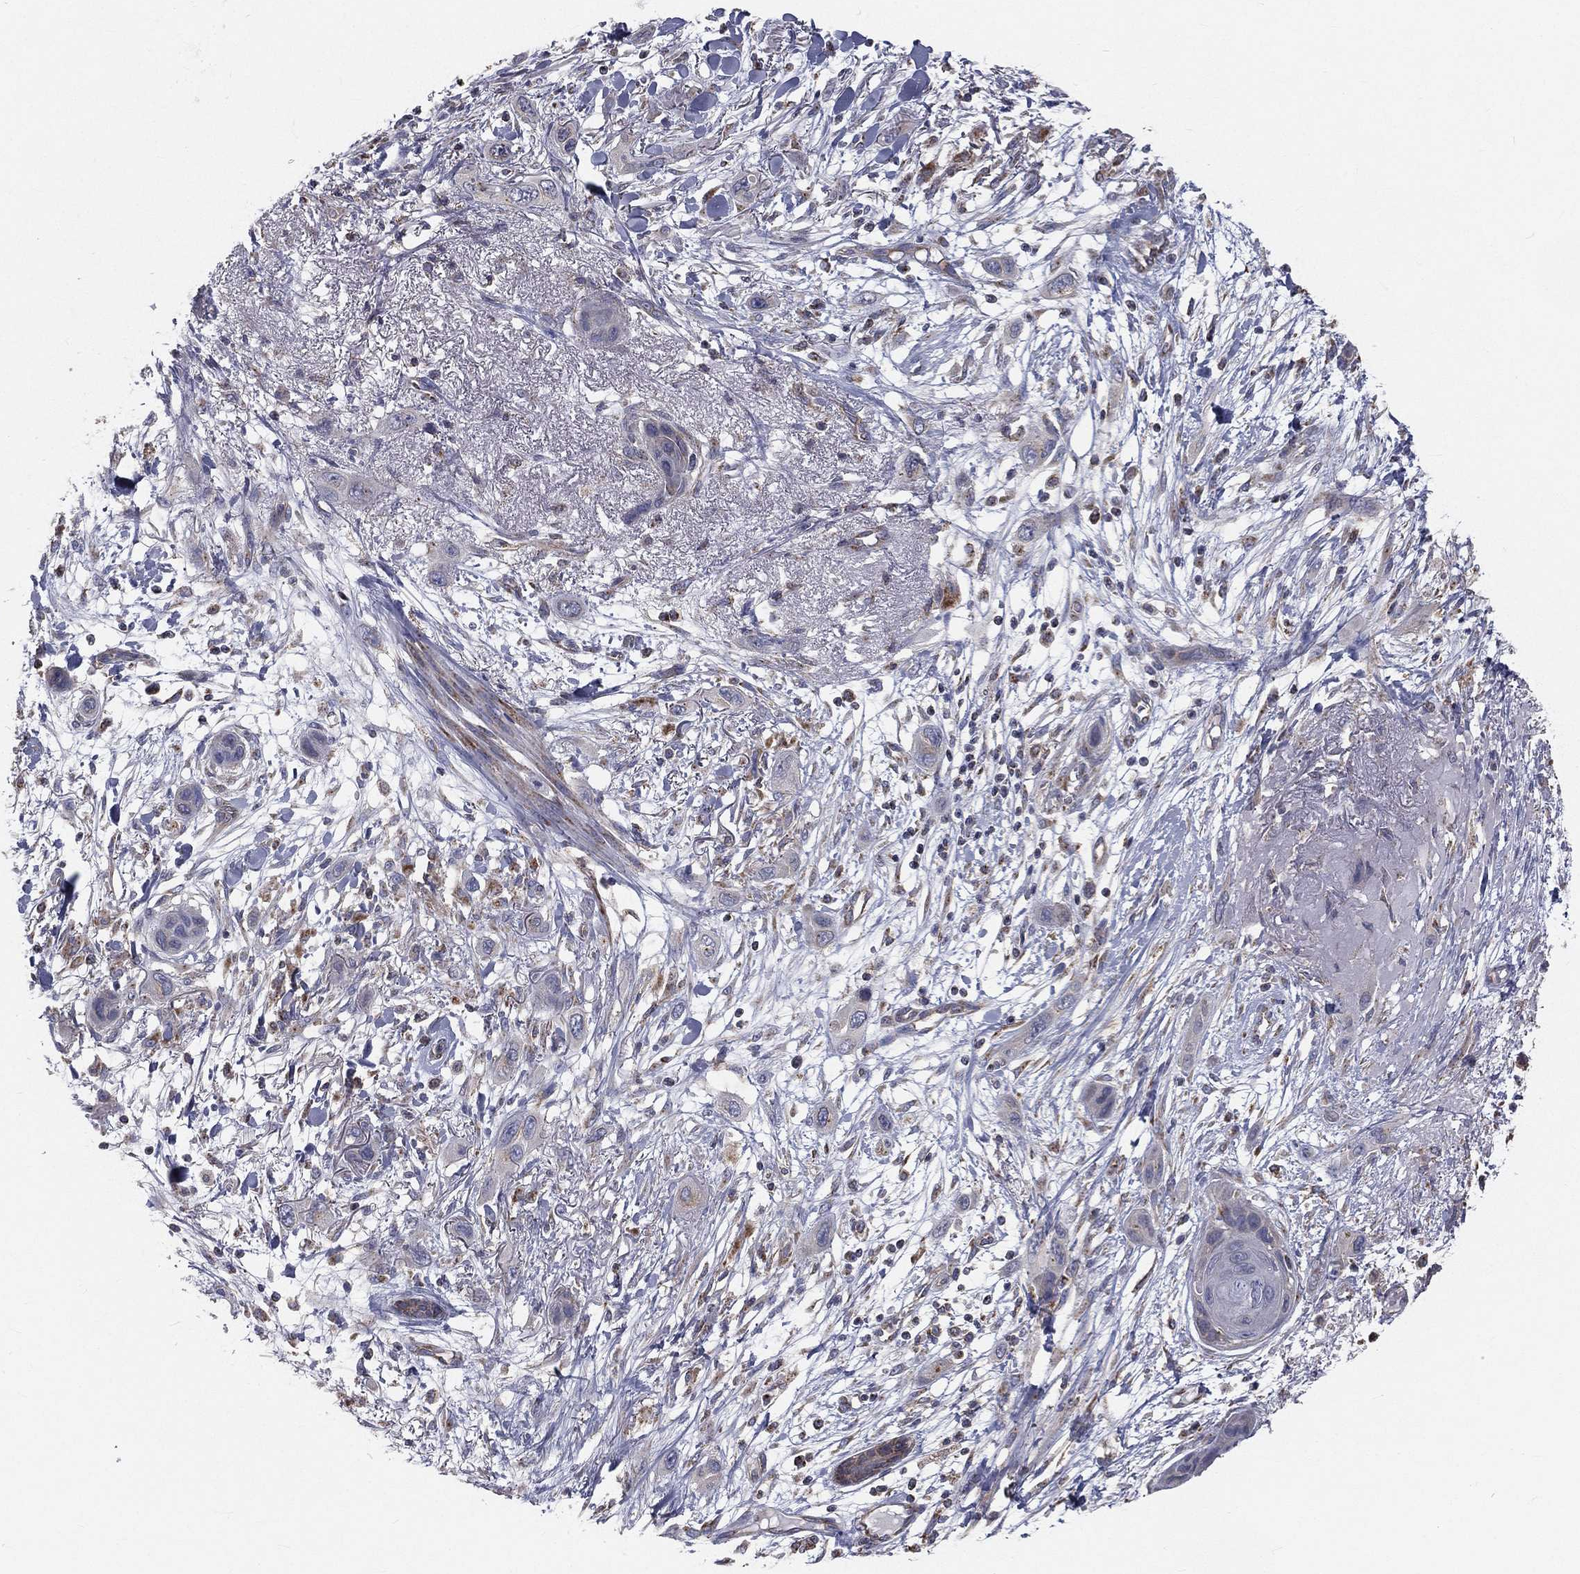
{"staining": {"intensity": "negative", "quantity": "none", "location": "none"}, "tissue": "skin cancer", "cell_type": "Tumor cells", "image_type": "cancer", "snomed": [{"axis": "morphology", "description": "Squamous cell carcinoma, NOS"}, {"axis": "topography", "description": "Skin"}], "caption": "High magnification brightfield microscopy of skin cancer (squamous cell carcinoma) stained with DAB (brown) and counterstained with hematoxylin (blue): tumor cells show no significant positivity.", "gene": "HADH", "patient": {"sex": "male", "age": 79}}